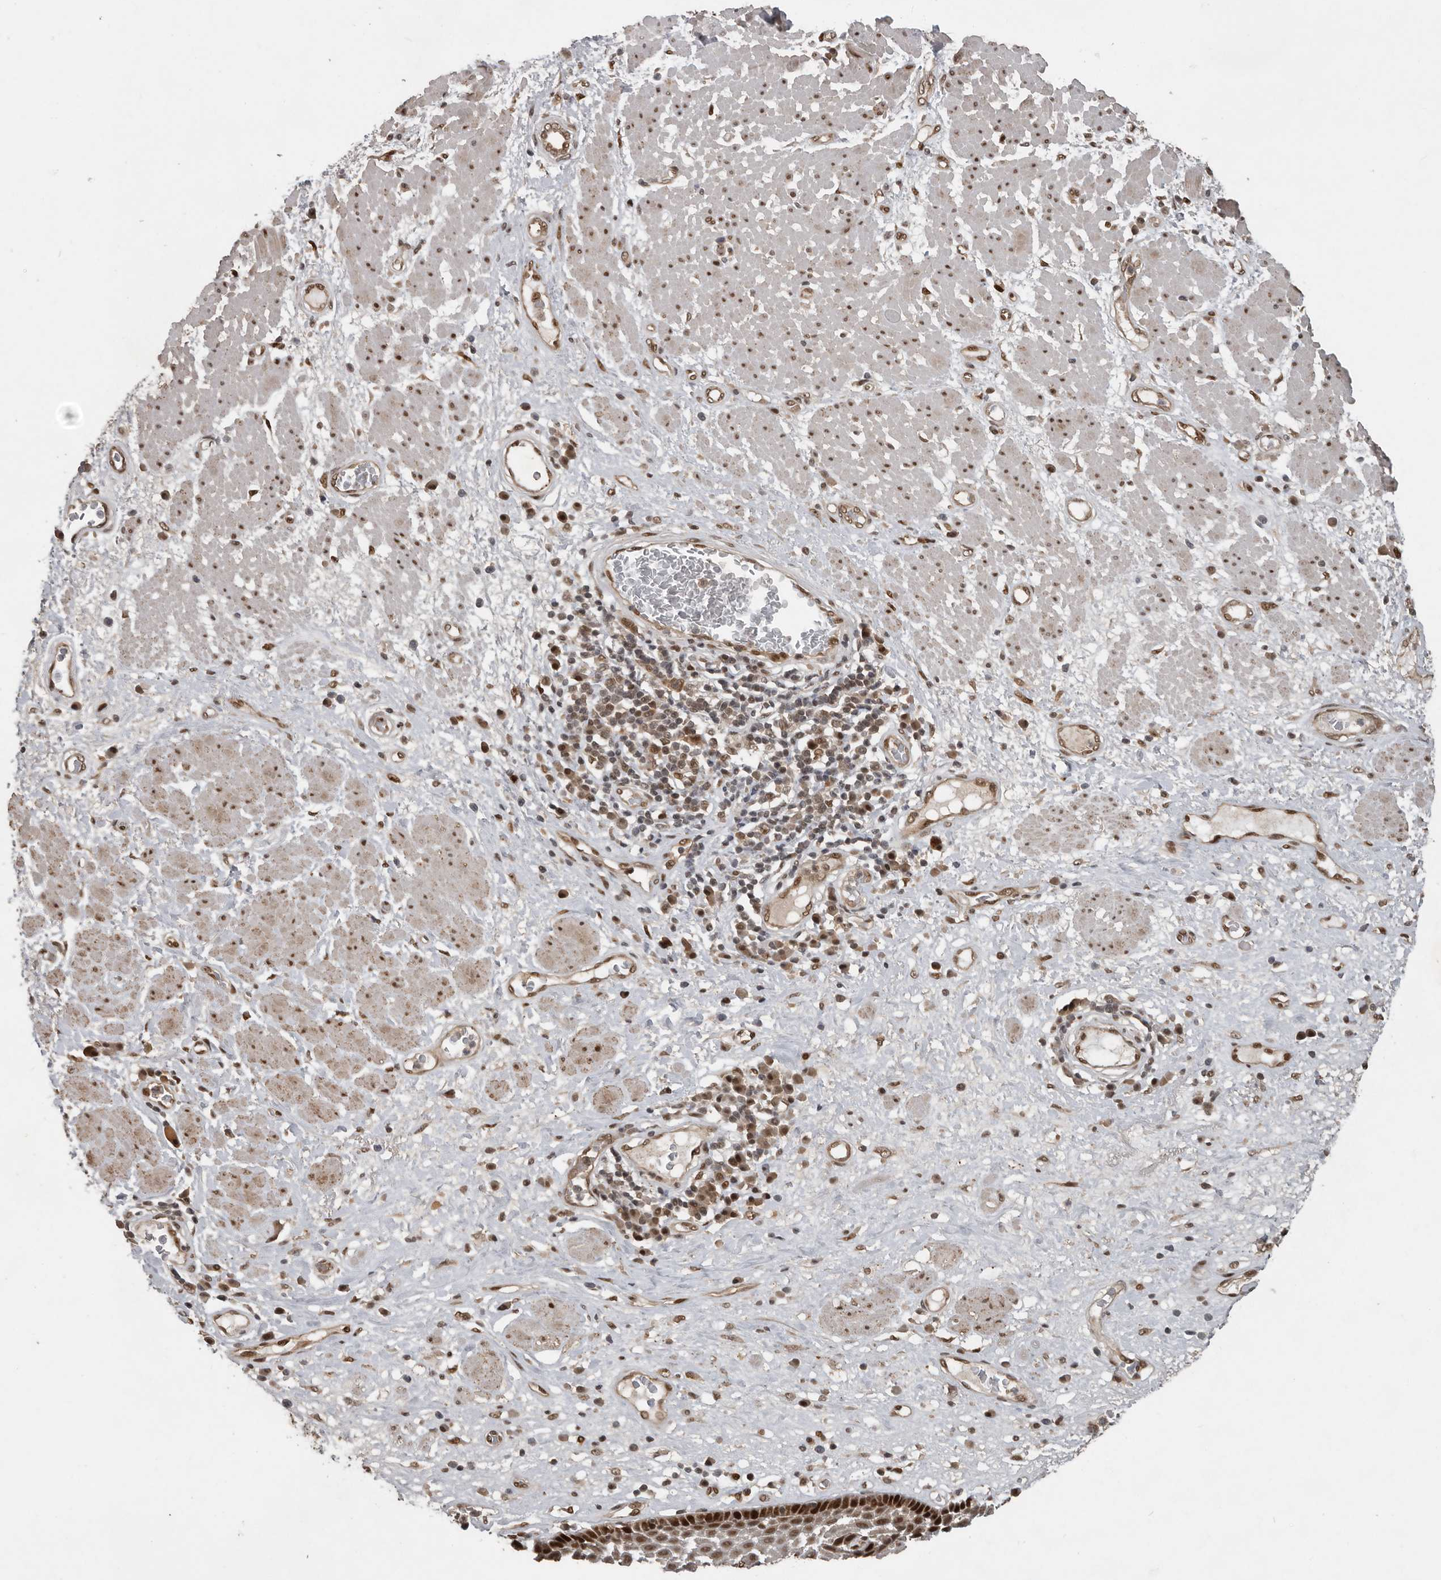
{"staining": {"intensity": "strong", "quantity": "25%-75%", "location": "nuclear"}, "tissue": "esophagus", "cell_type": "Squamous epithelial cells", "image_type": "normal", "snomed": [{"axis": "morphology", "description": "Normal tissue, NOS"}, {"axis": "morphology", "description": "Adenocarcinoma, NOS"}, {"axis": "topography", "description": "Esophagus"}], "caption": "Immunohistochemical staining of unremarkable esophagus exhibits strong nuclear protein staining in about 25%-75% of squamous epithelial cells.", "gene": "CDC27", "patient": {"sex": "male", "age": 62}}